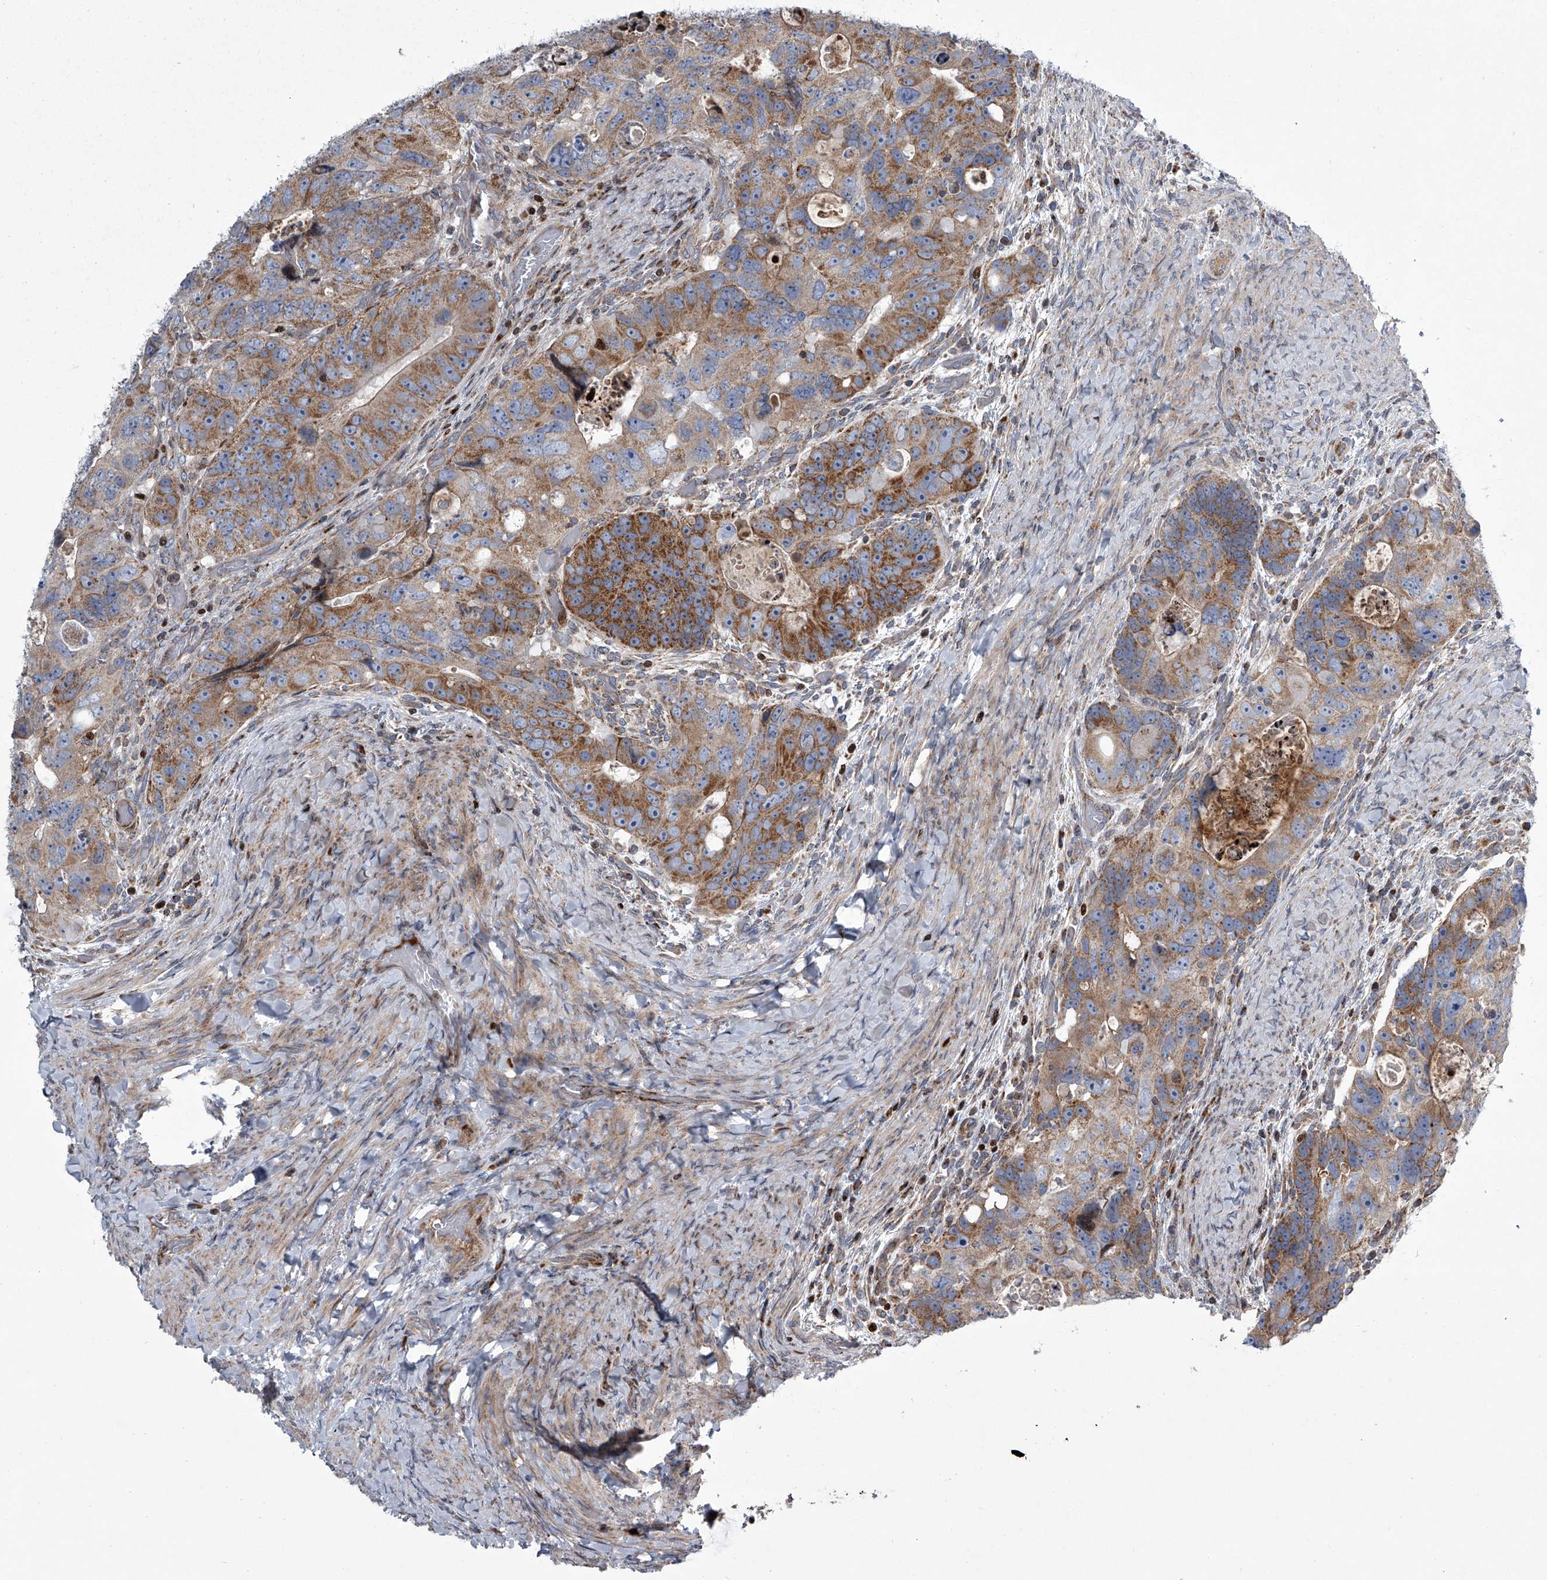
{"staining": {"intensity": "moderate", "quantity": ">75%", "location": "cytoplasmic/membranous"}, "tissue": "colorectal cancer", "cell_type": "Tumor cells", "image_type": "cancer", "snomed": [{"axis": "morphology", "description": "Adenocarcinoma, NOS"}, {"axis": "topography", "description": "Rectum"}], "caption": "Colorectal cancer stained with immunohistochemistry (IHC) displays moderate cytoplasmic/membranous expression in approximately >75% of tumor cells. (Stains: DAB in brown, nuclei in blue, Microscopy: brightfield microscopy at high magnification).", "gene": "STRADA", "patient": {"sex": "male", "age": 59}}